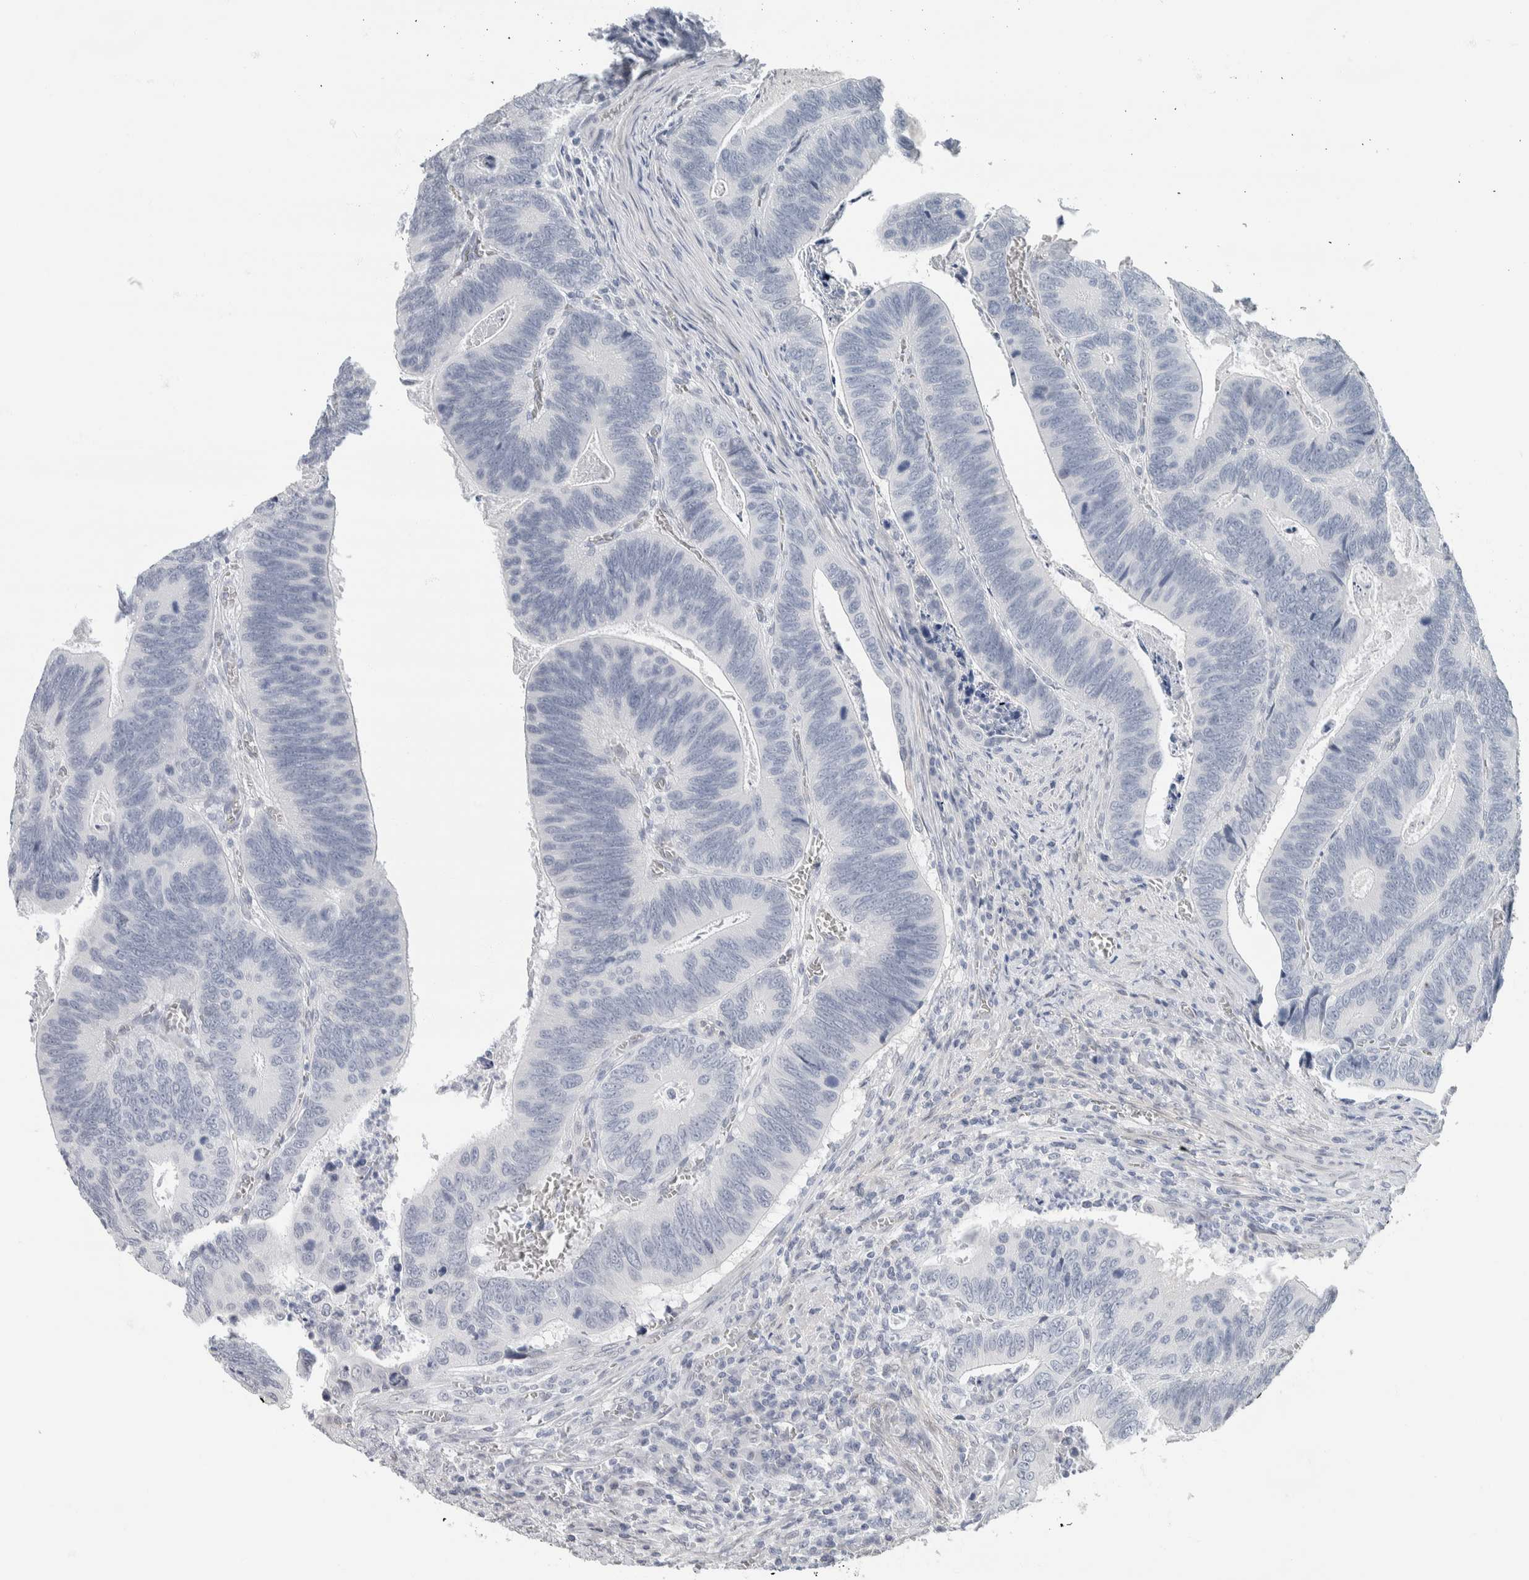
{"staining": {"intensity": "negative", "quantity": "none", "location": "none"}, "tissue": "colorectal cancer", "cell_type": "Tumor cells", "image_type": "cancer", "snomed": [{"axis": "morphology", "description": "Inflammation, NOS"}, {"axis": "morphology", "description": "Adenocarcinoma, NOS"}, {"axis": "topography", "description": "Colon"}], "caption": "This is a photomicrograph of IHC staining of colorectal adenocarcinoma, which shows no staining in tumor cells.", "gene": "NEFM", "patient": {"sex": "male", "age": 72}}